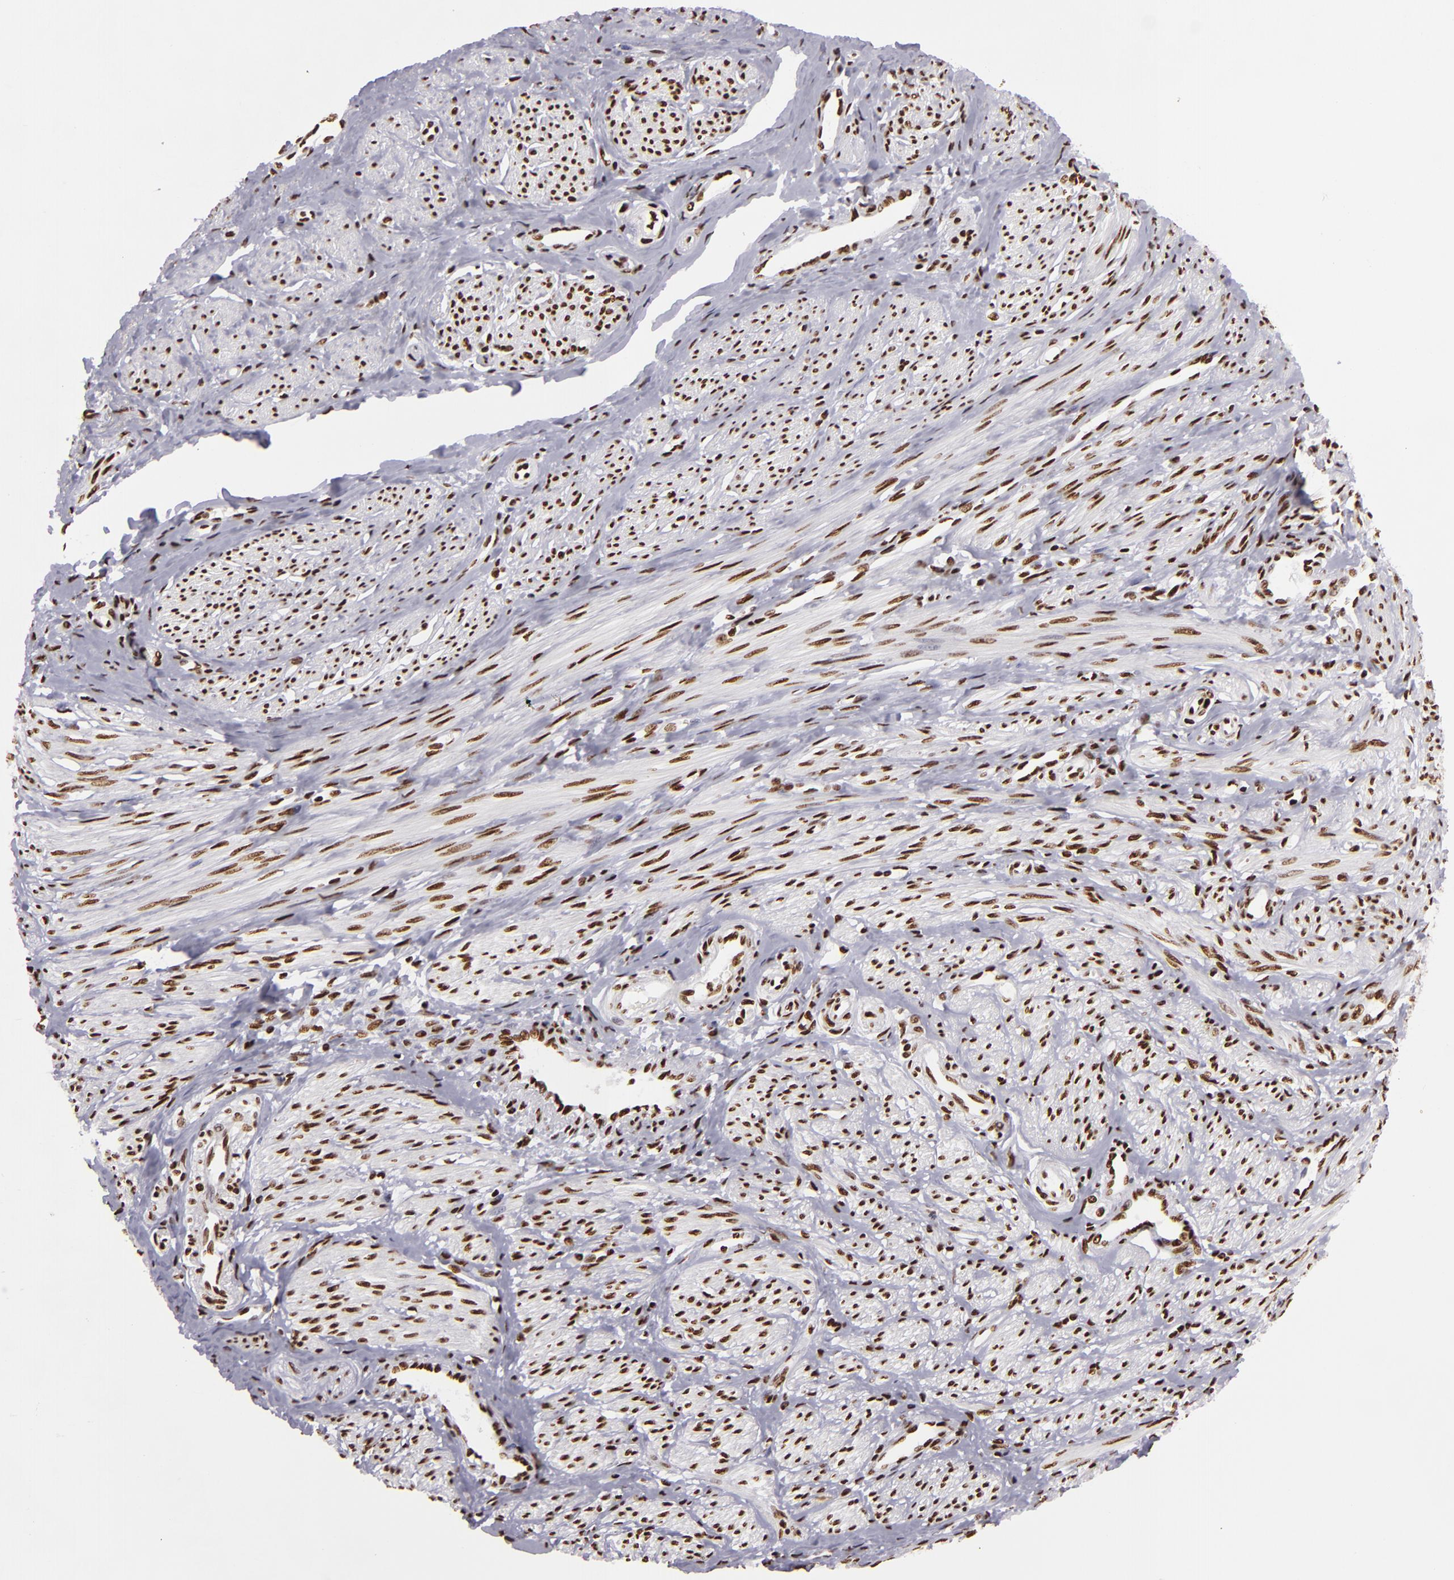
{"staining": {"intensity": "strong", "quantity": ">75%", "location": "nuclear"}, "tissue": "smooth muscle", "cell_type": "Smooth muscle cells", "image_type": "normal", "snomed": [{"axis": "morphology", "description": "Normal tissue, NOS"}, {"axis": "topography", "description": "Smooth muscle"}, {"axis": "topography", "description": "Uterus"}], "caption": "A brown stain highlights strong nuclear positivity of a protein in smooth muscle cells of normal smooth muscle.", "gene": "SAFB", "patient": {"sex": "female", "age": 39}}